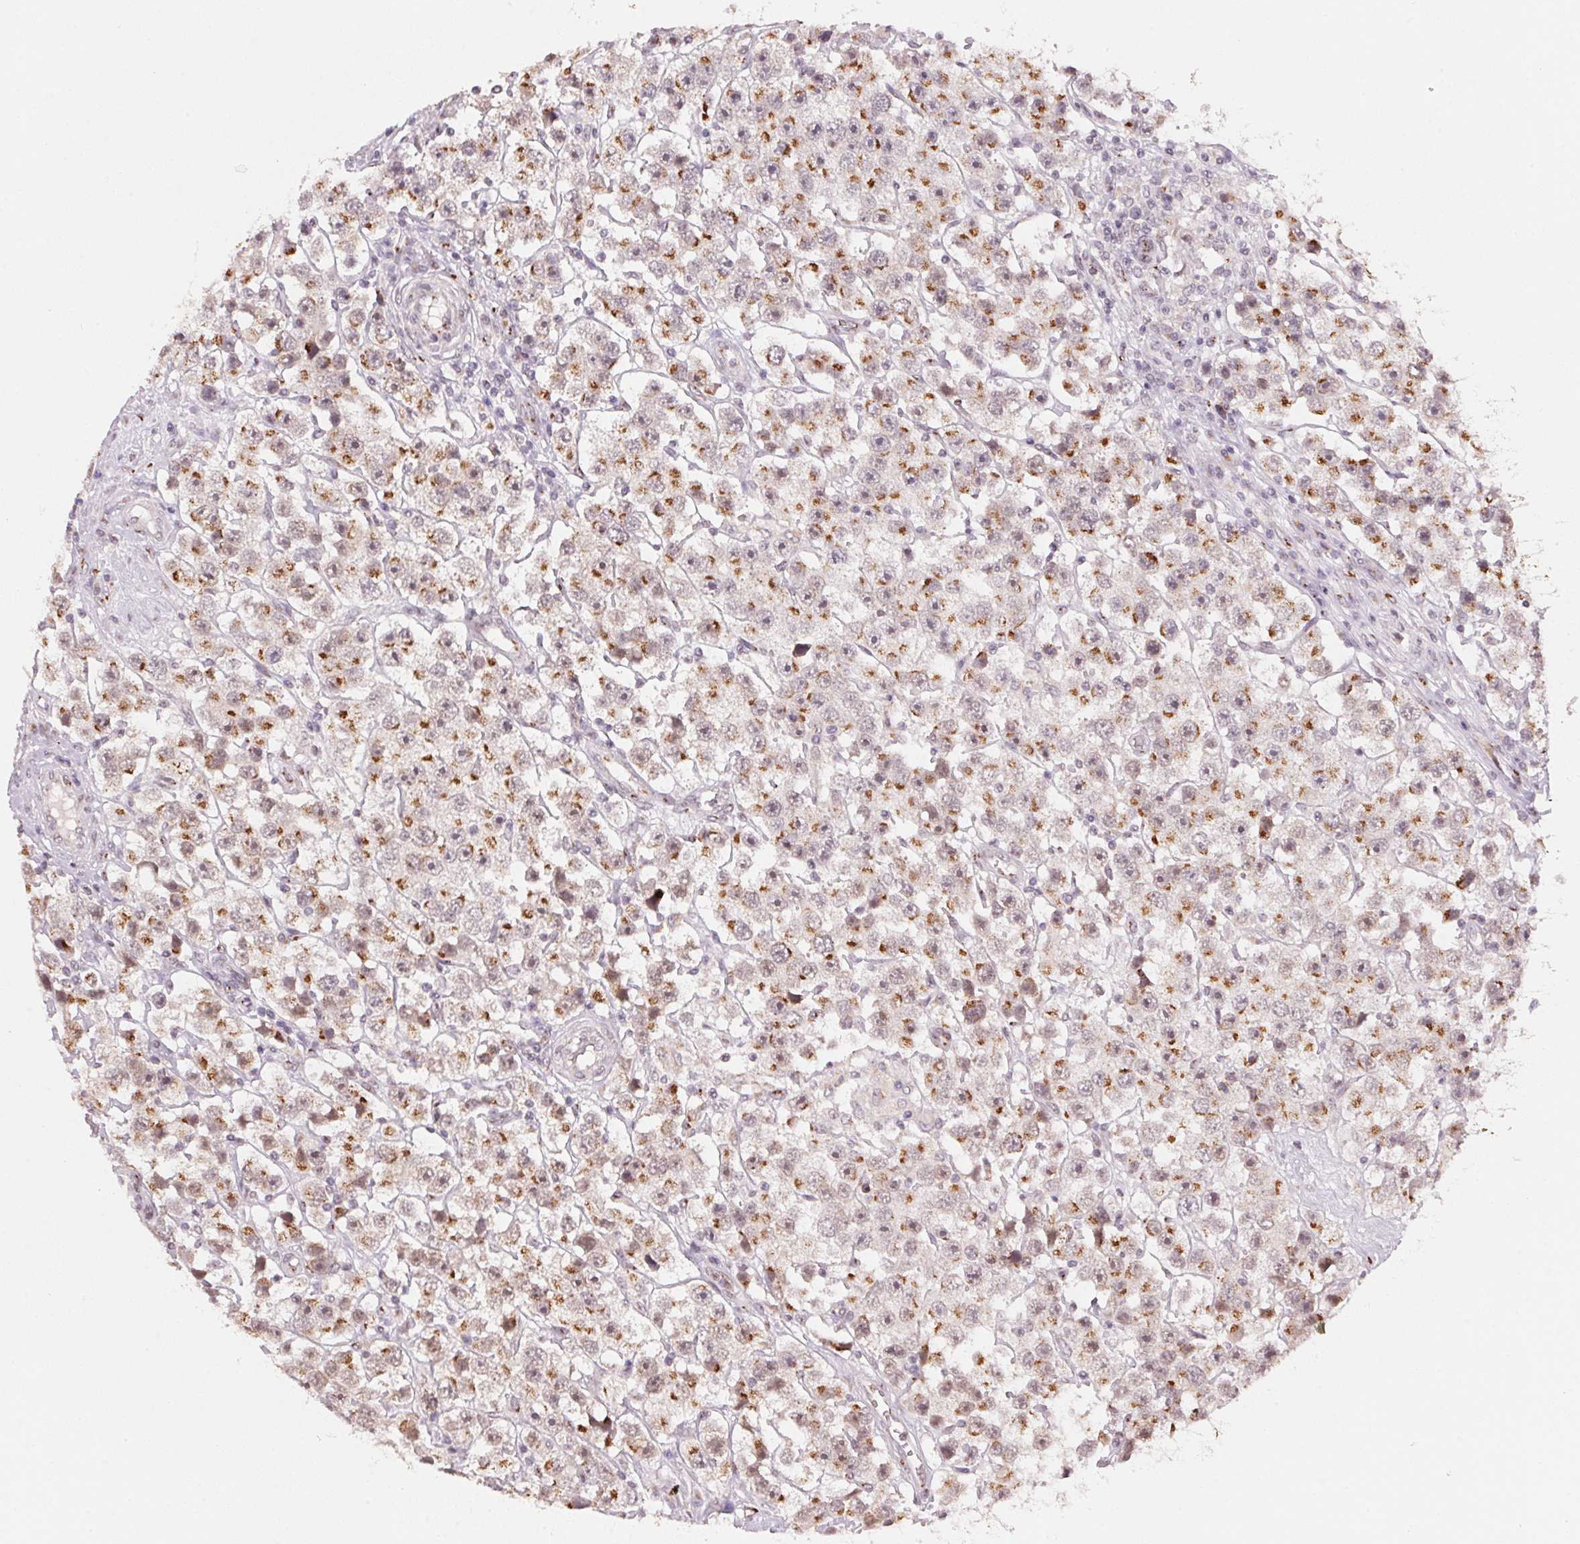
{"staining": {"intensity": "strong", "quantity": ">75%", "location": "cytoplasmic/membranous"}, "tissue": "testis cancer", "cell_type": "Tumor cells", "image_type": "cancer", "snomed": [{"axis": "morphology", "description": "Seminoma, NOS"}, {"axis": "topography", "description": "Testis"}], "caption": "Immunohistochemical staining of human testis cancer (seminoma) demonstrates high levels of strong cytoplasmic/membranous protein staining in about >75% of tumor cells.", "gene": "RAB22A", "patient": {"sex": "male", "age": 45}}